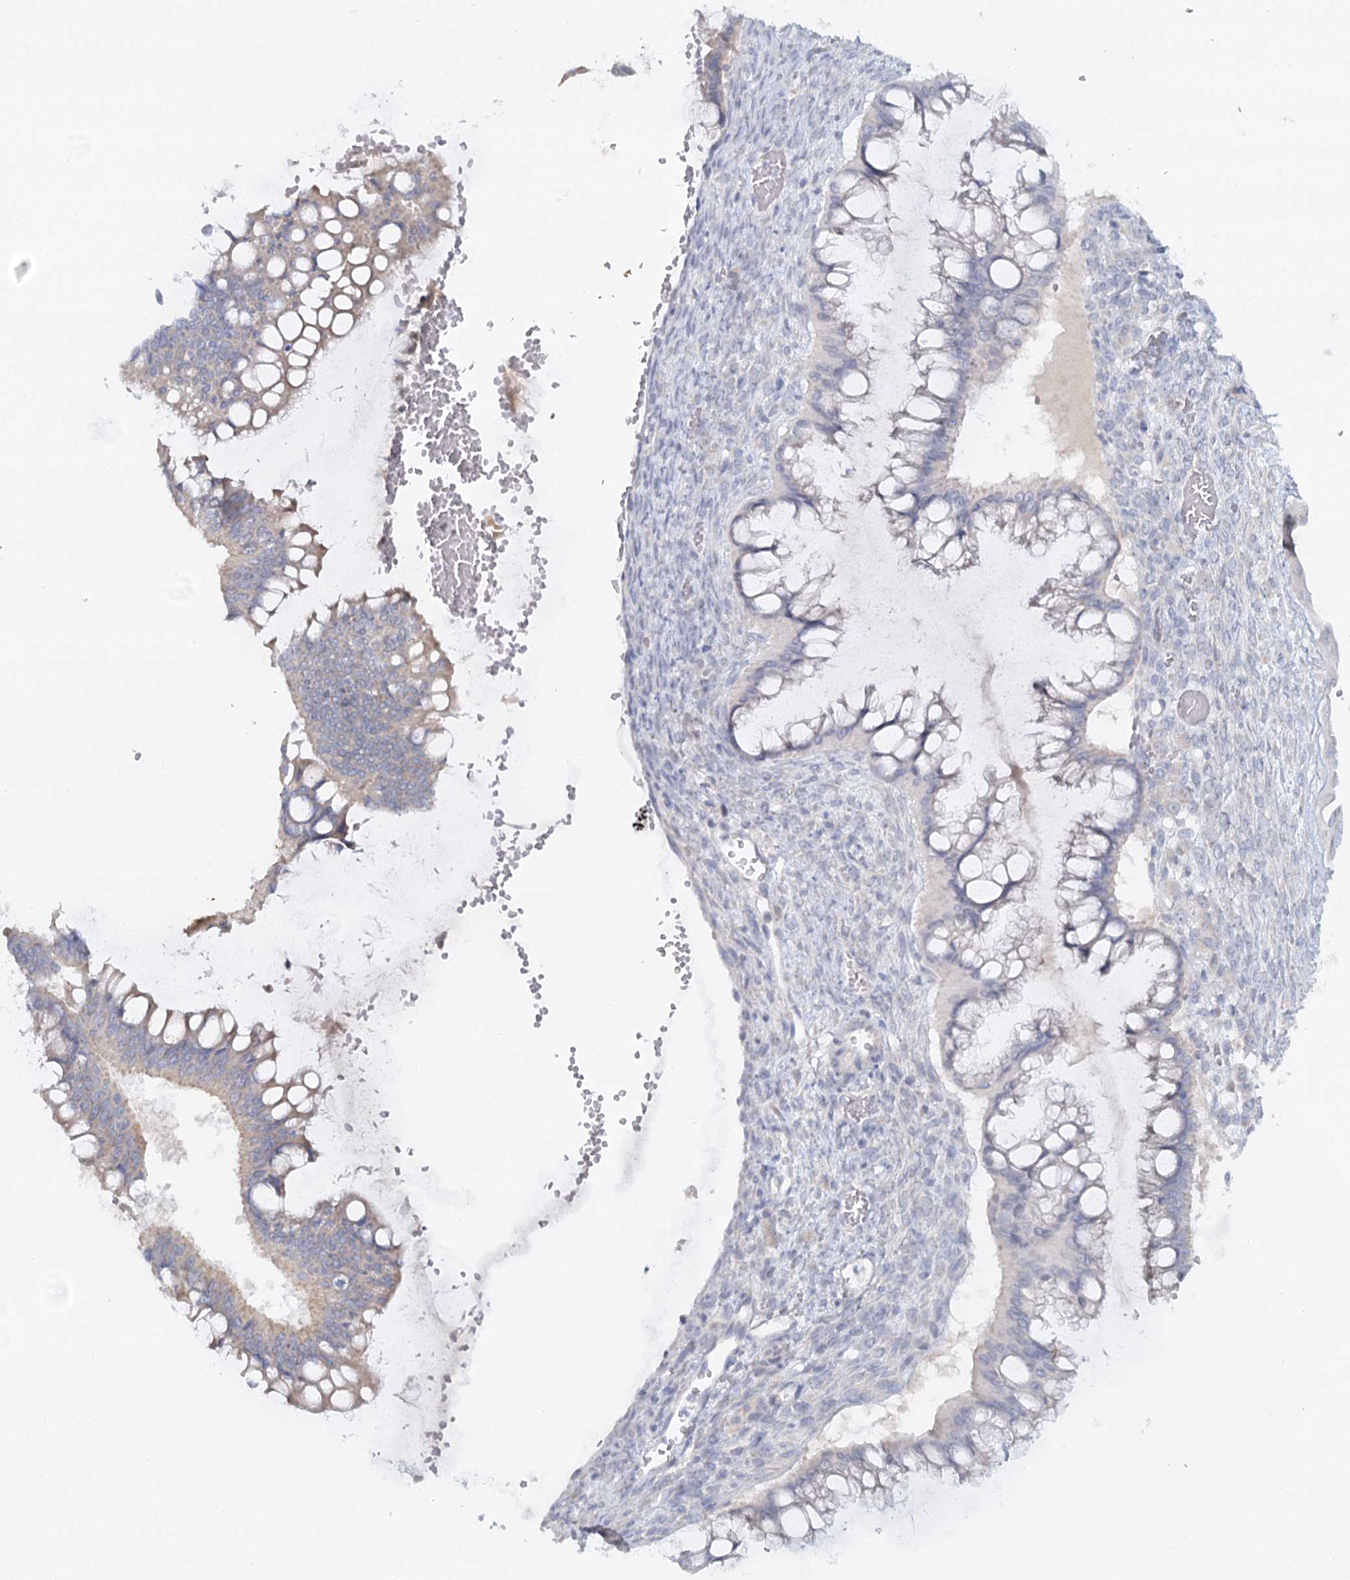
{"staining": {"intensity": "negative", "quantity": "none", "location": "none"}, "tissue": "ovarian cancer", "cell_type": "Tumor cells", "image_type": "cancer", "snomed": [{"axis": "morphology", "description": "Cystadenocarcinoma, mucinous, NOS"}, {"axis": "topography", "description": "Ovary"}], "caption": "Immunohistochemistry histopathology image of mucinous cystadenocarcinoma (ovarian) stained for a protein (brown), which shows no staining in tumor cells.", "gene": "PSAPL1", "patient": {"sex": "female", "age": 73}}